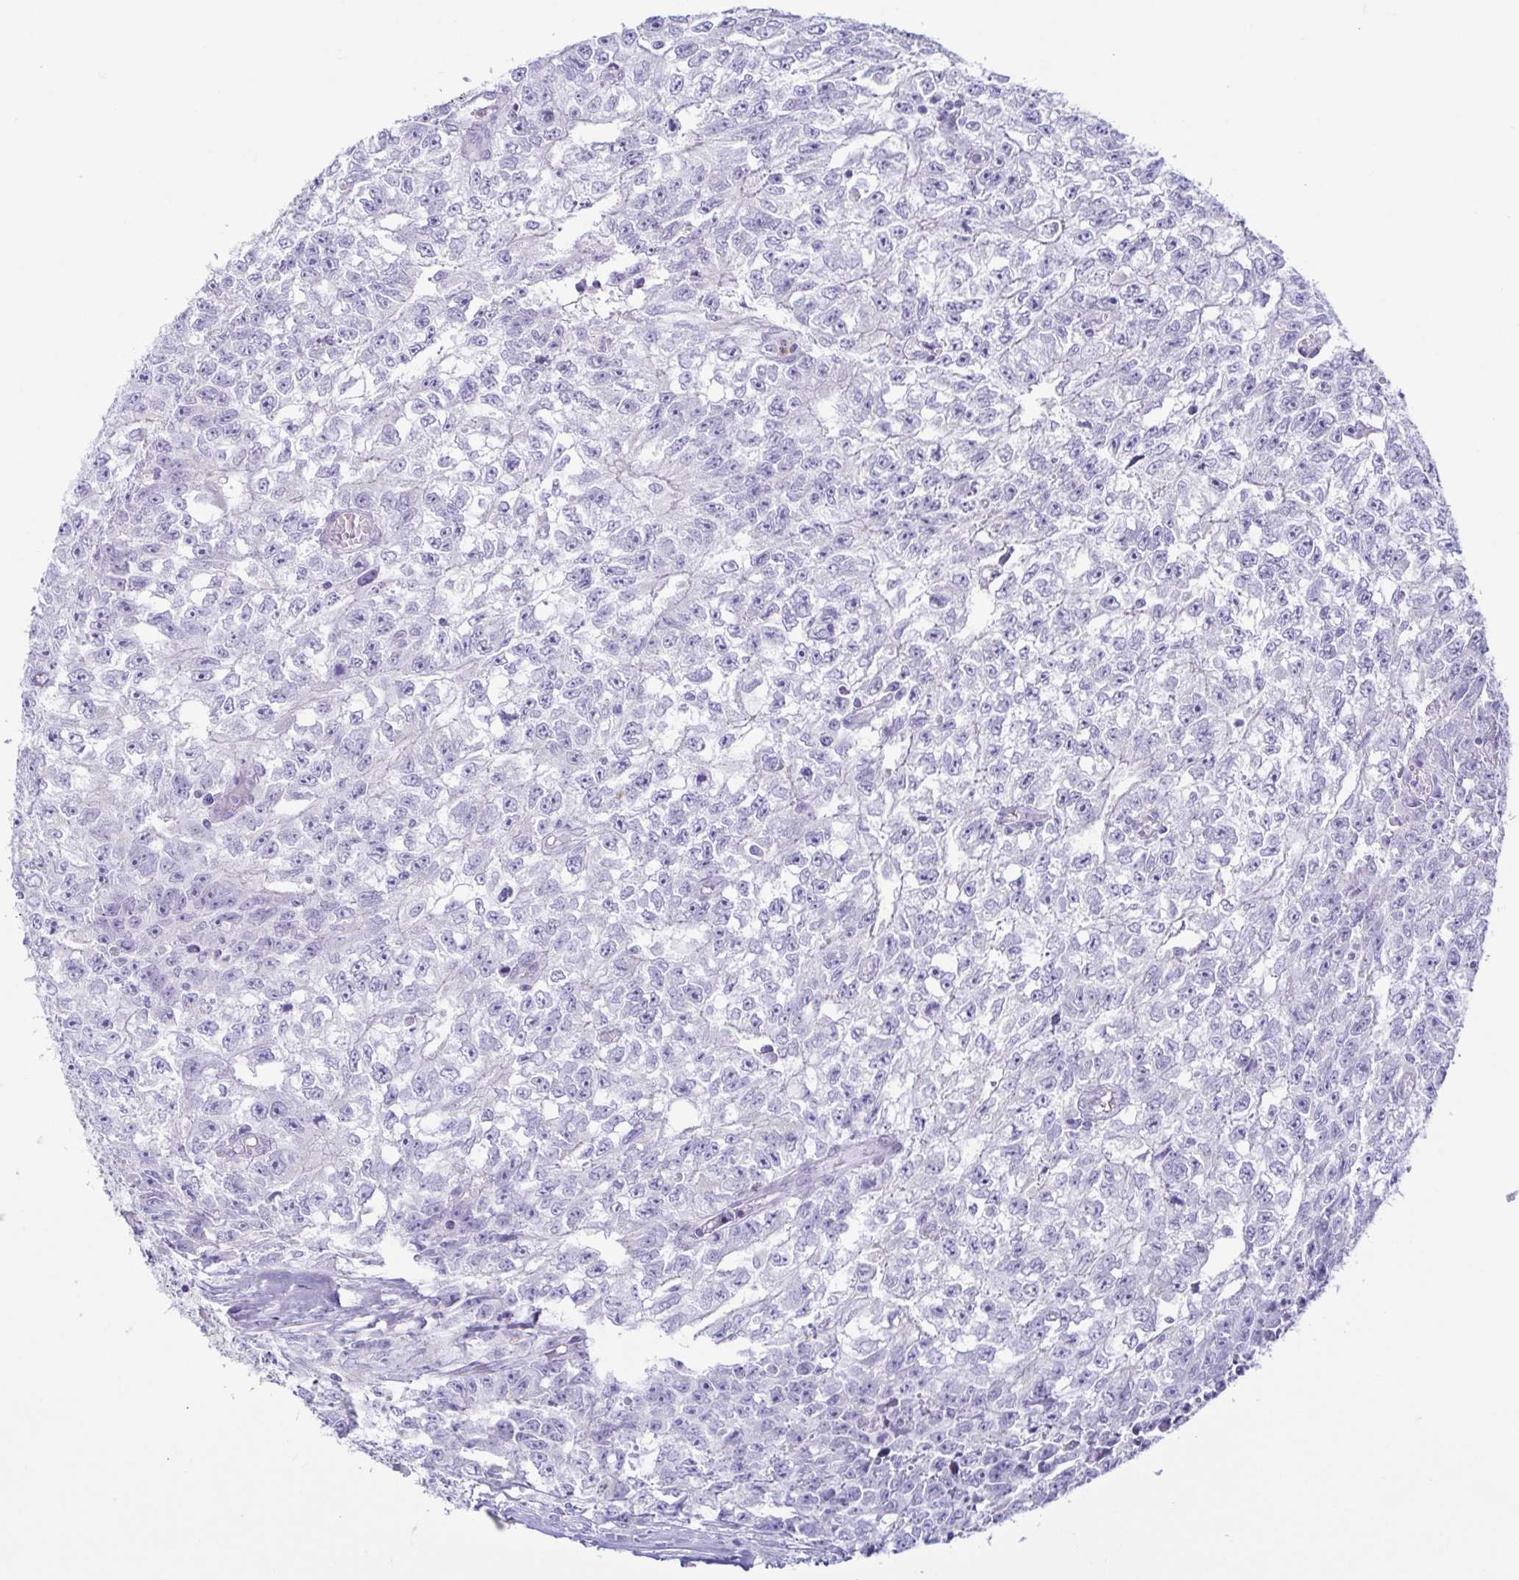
{"staining": {"intensity": "negative", "quantity": "none", "location": "none"}, "tissue": "testis cancer", "cell_type": "Tumor cells", "image_type": "cancer", "snomed": [{"axis": "morphology", "description": "Carcinoma, Embryonal, NOS"}, {"axis": "morphology", "description": "Teratoma, malignant, NOS"}, {"axis": "topography", "description": "Testis"}], "caption": "Testis teratoma (malignant) stained for a protein using IHC exhibits no staining tumor cells.", "gene": "AZU1", "patient": {"sex": "male", "age": 24}}